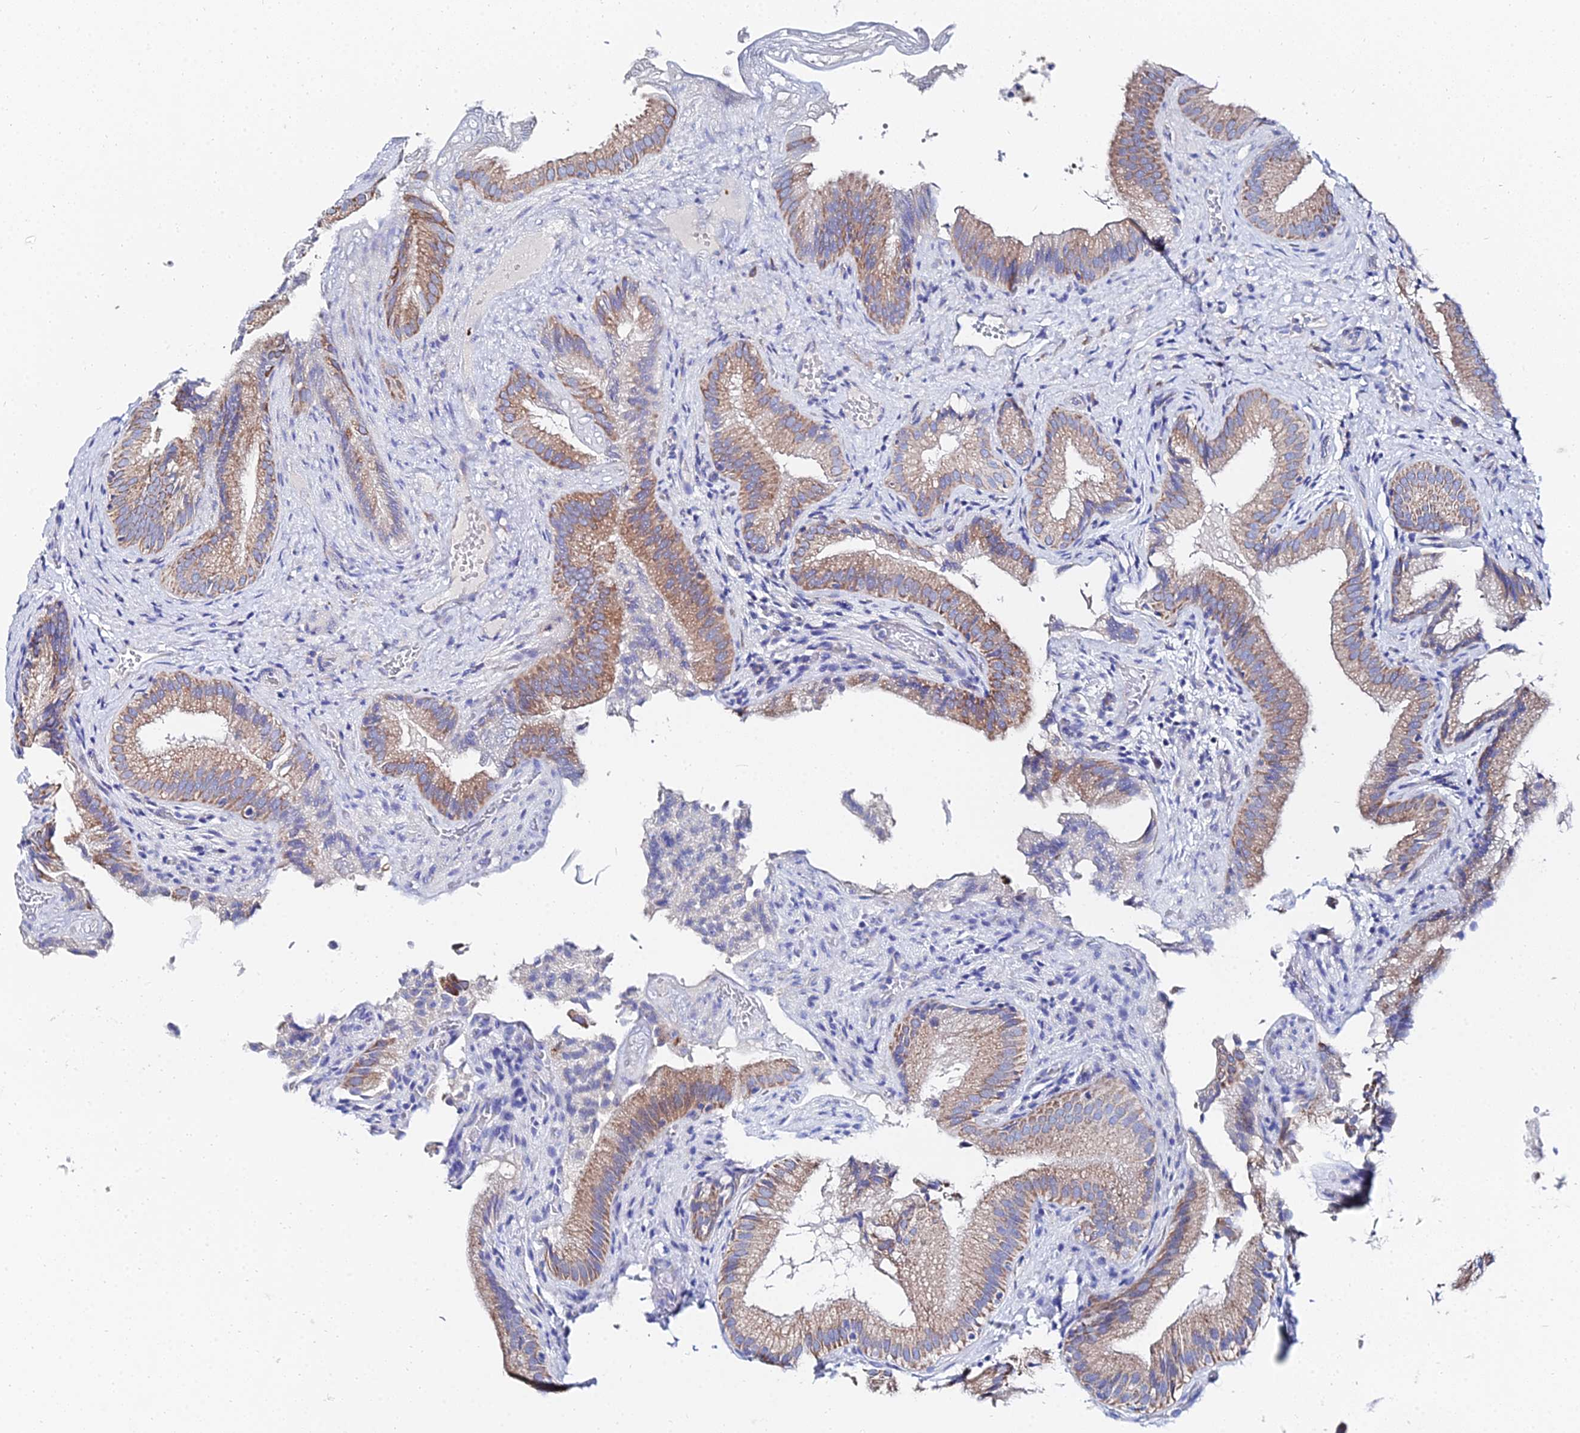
{"staining": {"intensity": "moderate", "quantity": ">75%", "location": "cytoplasmic/membranous"}, "tissue": "gallbladder", "cell_type": "Glandular cells", "image_type": "normal", "snomed": [{"axis": "morphology", "description": "Normal tissue, NOS"}, {"axis": "topography", "description": "Gallbladder"}], "caption": "Protein staining of unremarkable gallbladder demonstrates moderate cytoplasmic/membranous expression in approximately >75% of glandular cells. (Stains: DAB (3,3'-diaminobenzidine) in brown, nuclei in blue, Microscopy: brightfield microscopy at high magnification).", "gene": "PTTG1", "patient": {"sex": "female", "age": 30}}